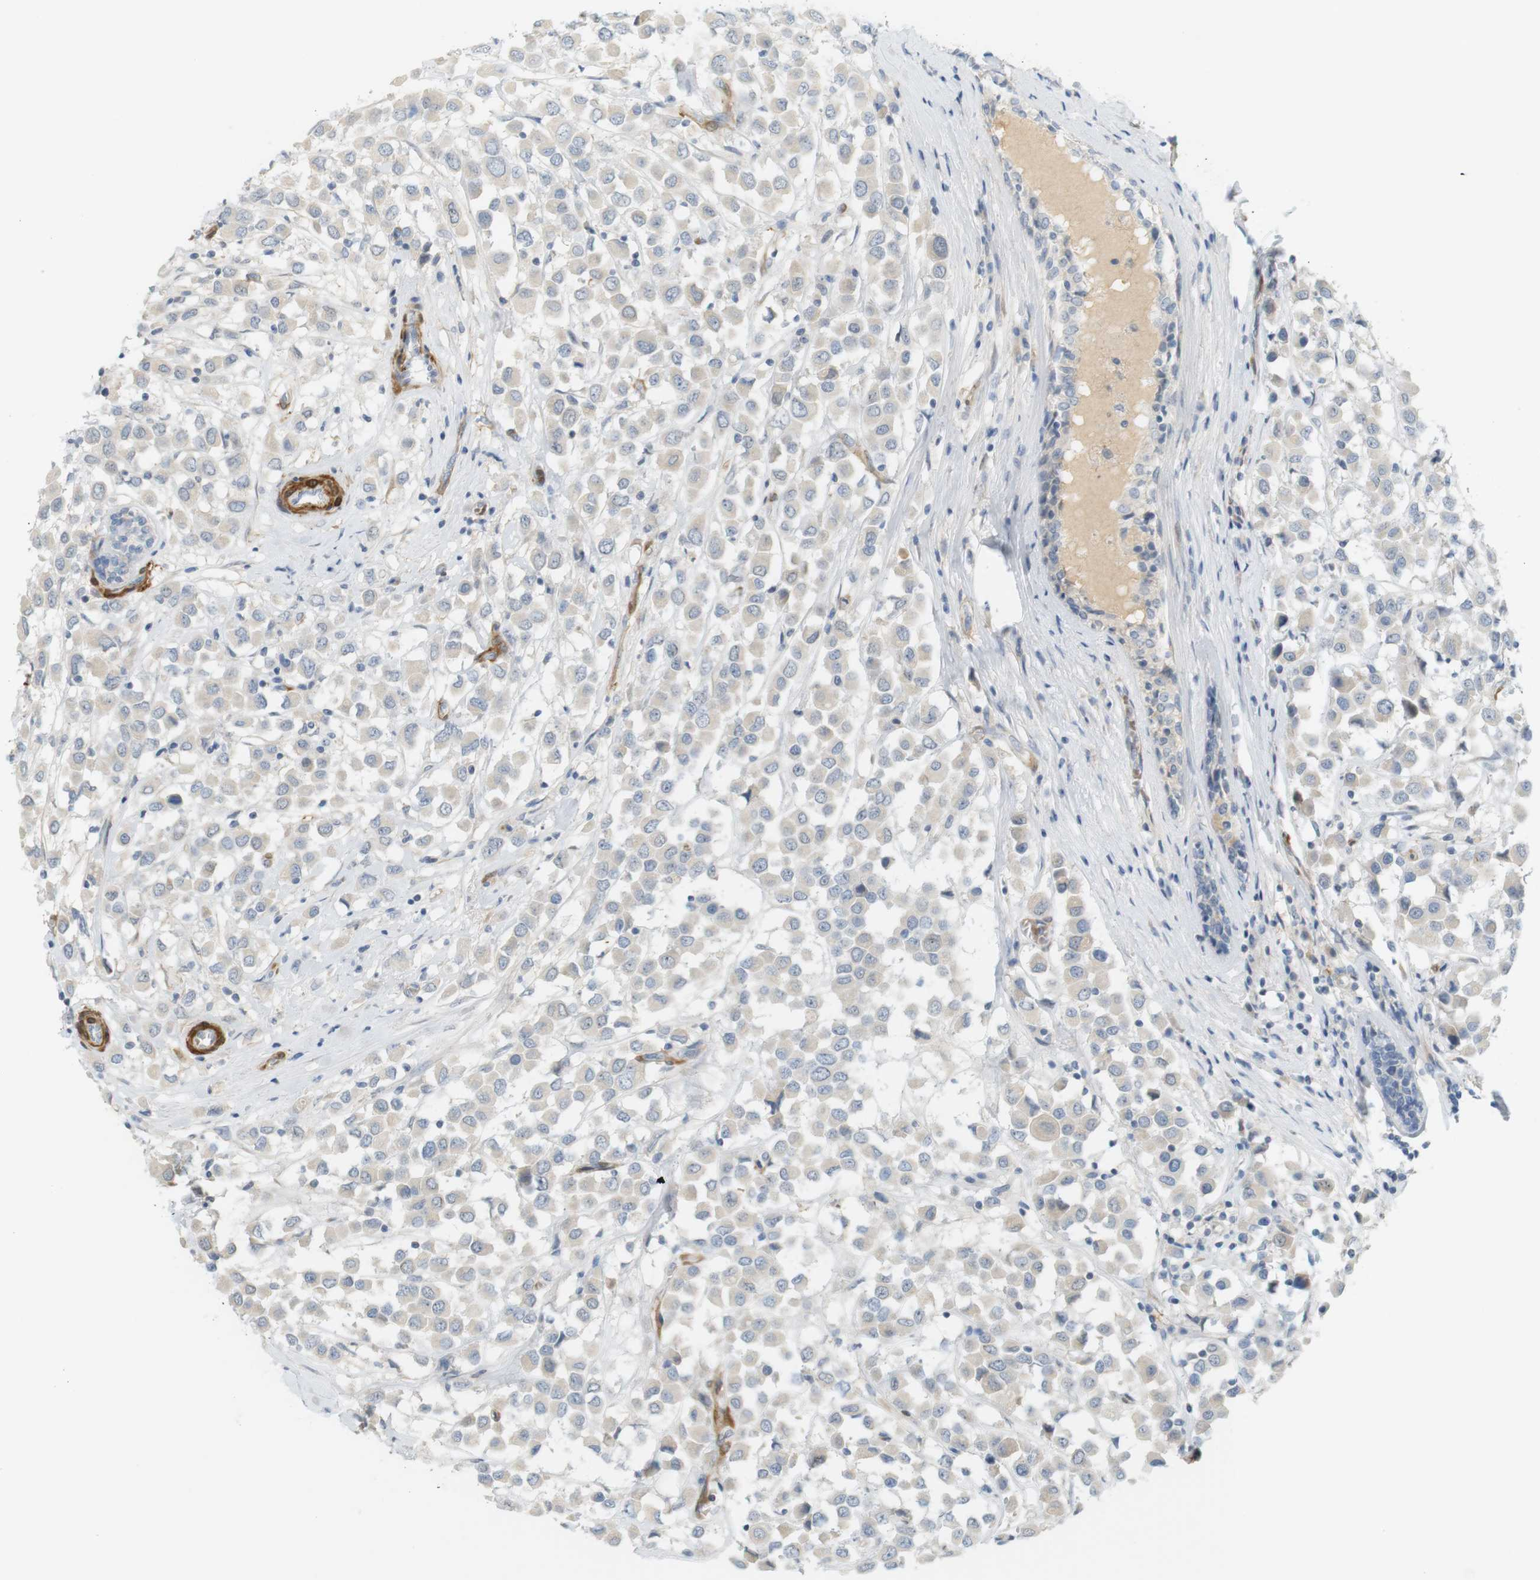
{"staining": {"intensity": "weak", "quantity": ">75%", "location": "cytoplasmic/membranous"}, "tissue": "breast cancer", "cell_type": "Tumor cells", "image_type": "cancer", "snomed": [{"axis": "morphology", "description": "Duct carcinoma"}, {"axis": "topography", "description": "Breast"}], "caption": "An immunohistochemistry photomicrograph of tumor tissue is shown. Protein staining in brown labels weak cytoplasmic/membranous positivity in breast cancer within tumor cells.", "gene": "PDE3A", "patient": {"sex": "female", "age": 61}}